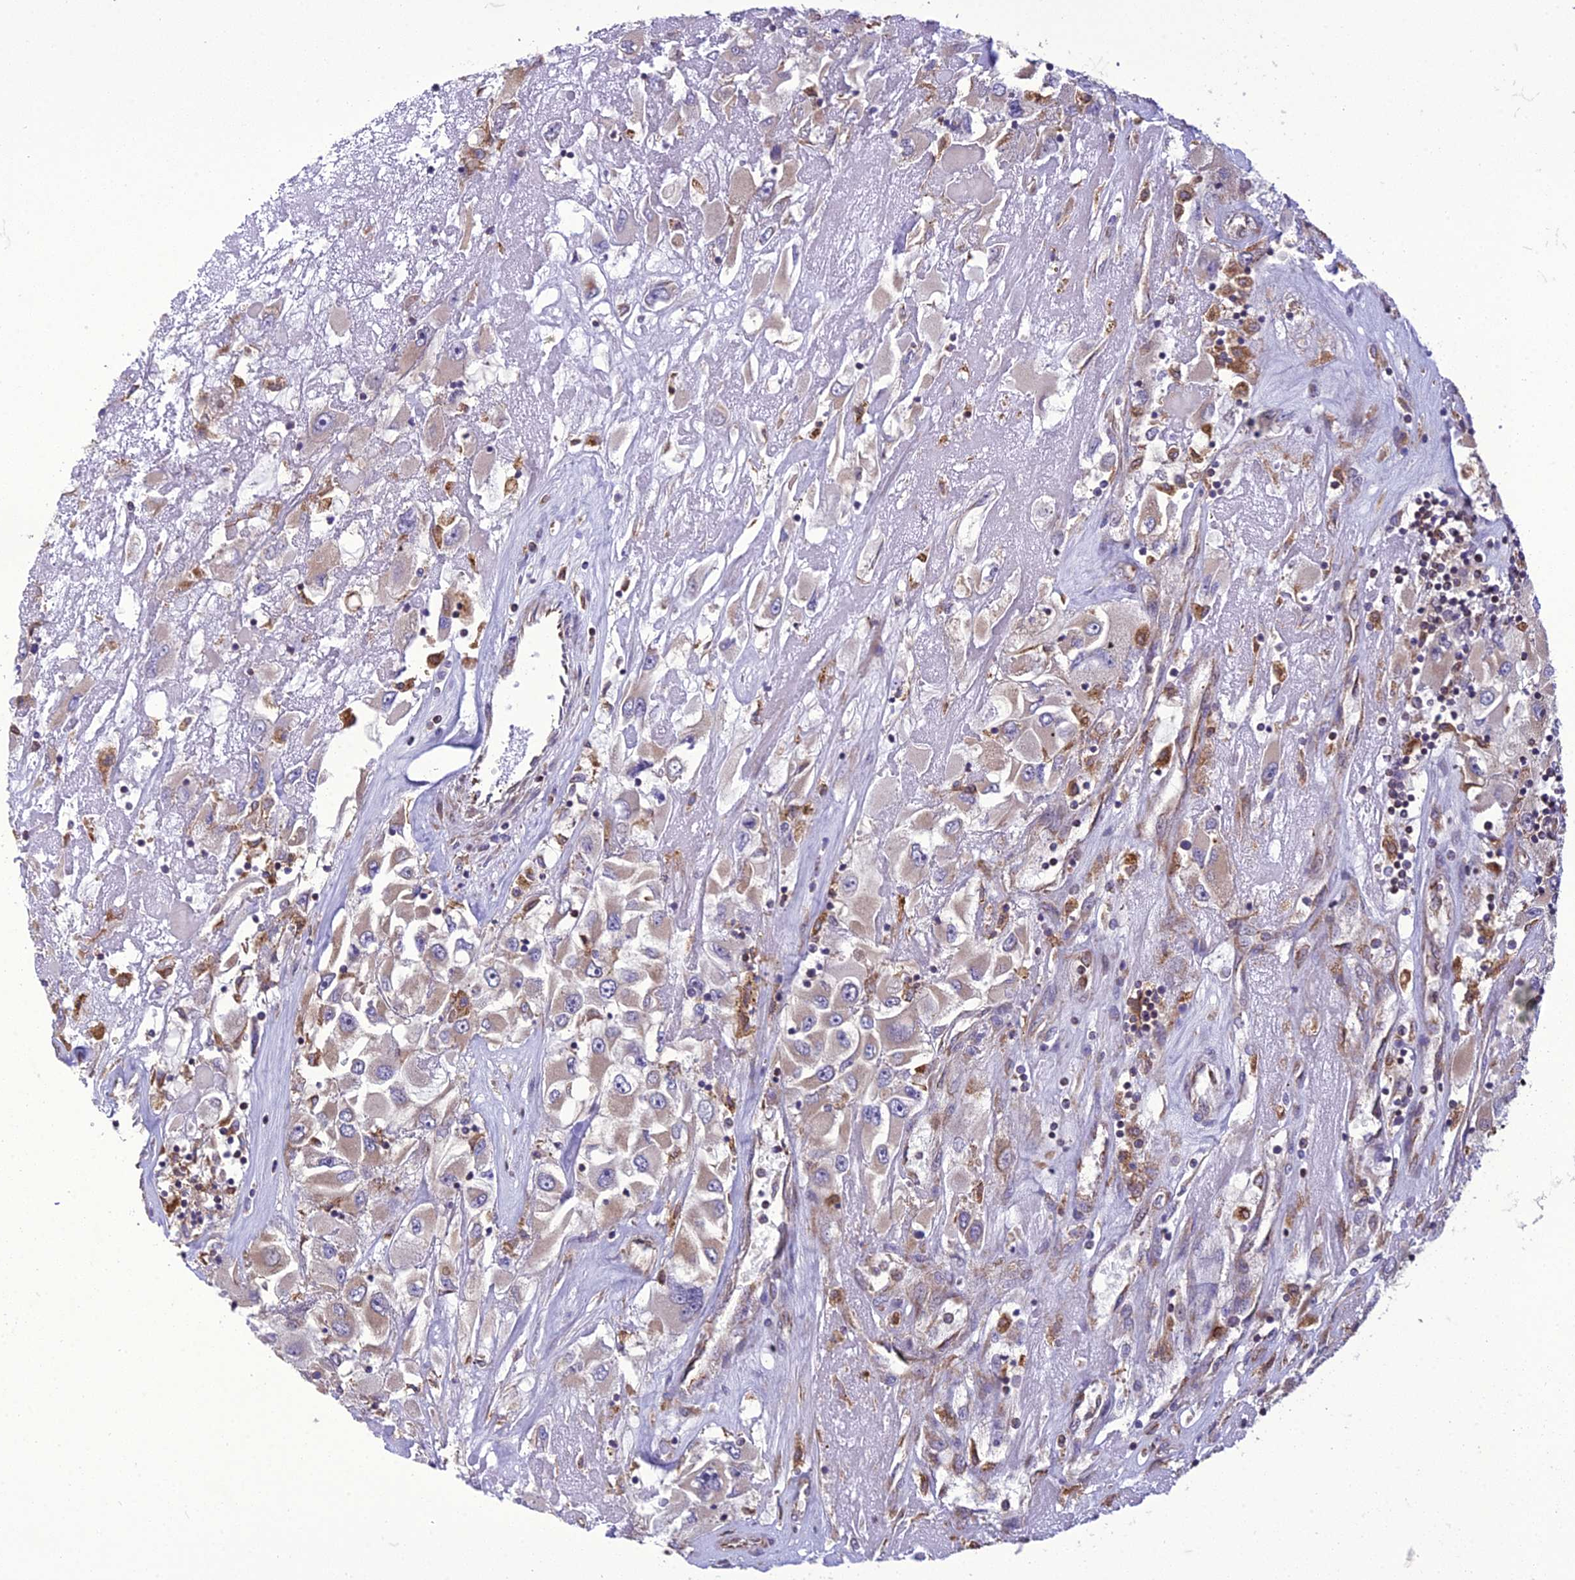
{"staining": {"intensity": "weak", "quantity": "25%-75%", "location": "cytoplasmic/membranous"}, "tissue": "renal cancer", "cell_type": "Tumor cells", "image_type": "cancer", "snomed": [{"axis": "morphology", "description": "Adenocarcinoma, NOS"}, {"axis": "topography", "description": "Kidney"}], "caption": "DAB immunohistochemical staining of renal cancer (adenocarcinoma) displays weak cytoplasmic/membranous protein expression in approximately 25%-75% of tumor cells.", "gene": "GIMAP1", "patient": {"sex": "female", "age": 52}}